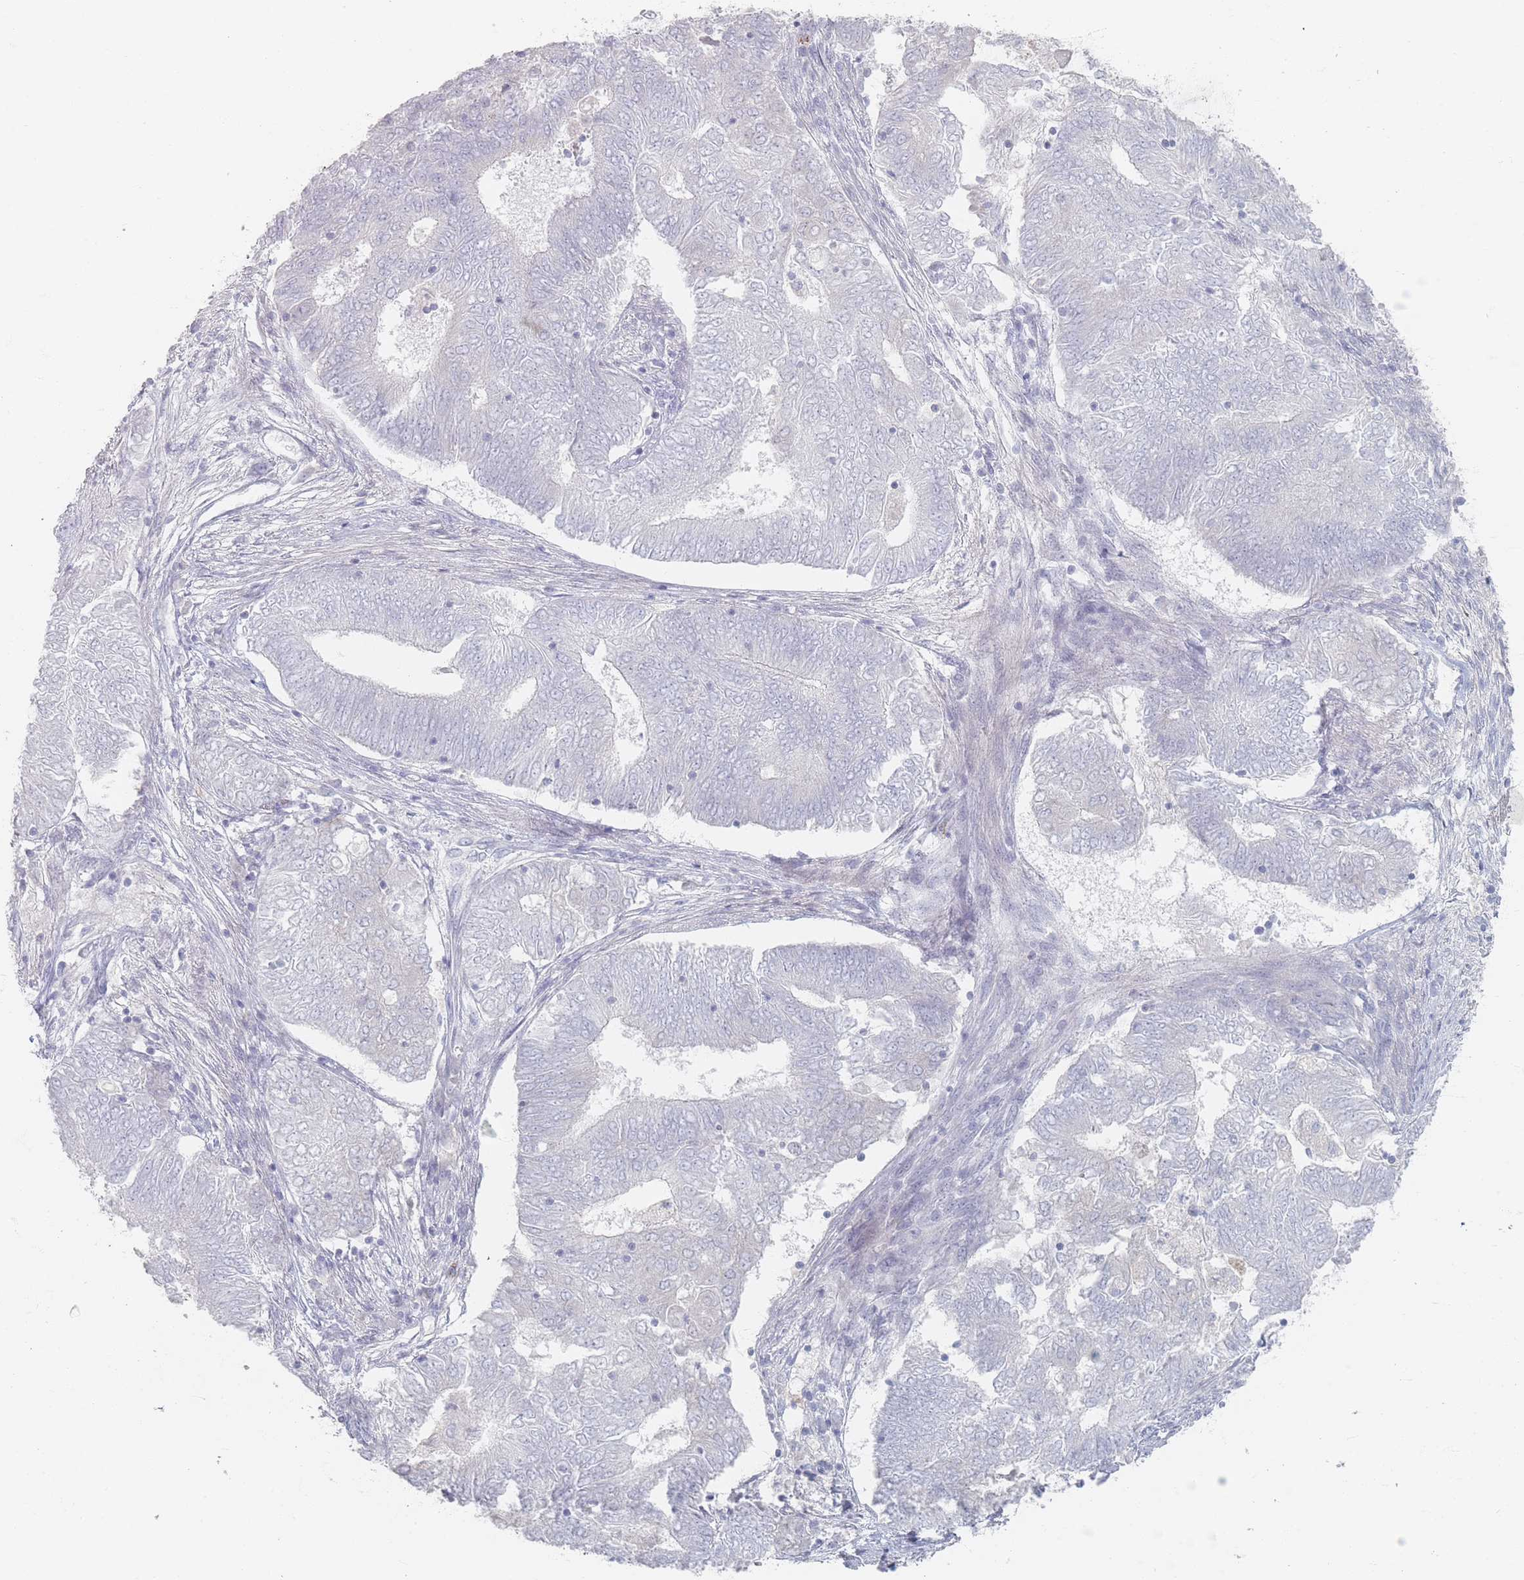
{"staining": {"intensity": "negative", "quantity": "none", "location": "none"}, "tissue": "endometrial cancer", "cell_type": "Tumor cells", "image_type": "cancer", "snomed": [{"axis": "morphology", "description": "Adenocarcinoma, NOS"}, {"axis": "topography", "description": "Endometrium"}], "caption": "Tumor cells show no significant staining in endometrial cancer.", "gene": "CD37", "patient": {"sex": "female", "age": 62}}